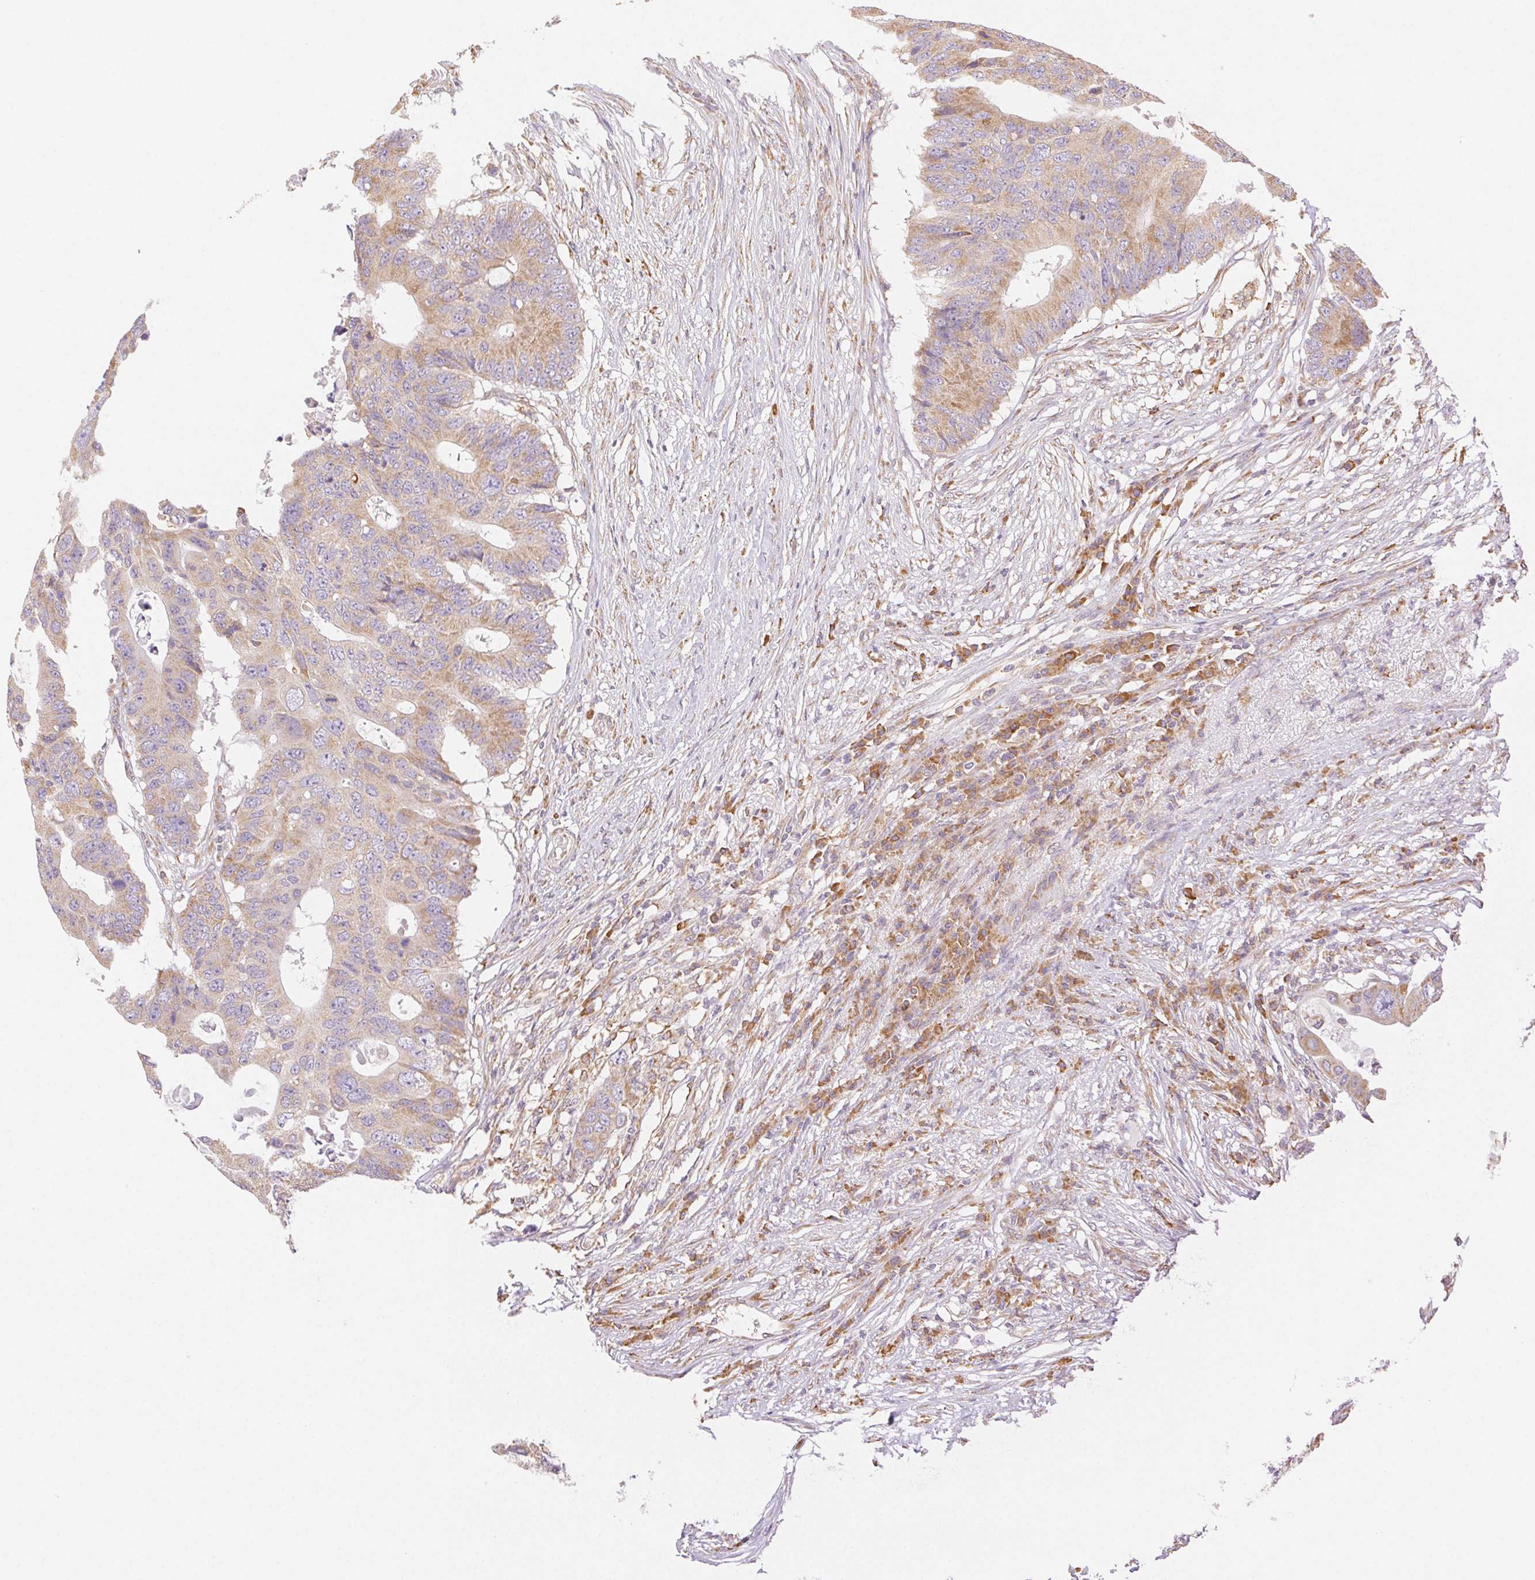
{"staining": {"intensity": "weak", "quantity": ">75%", "location": "cytoplasmic/membranous"}, "tissue": "colorectal cancer", "cell_type": "Tumor cells", "image_type": "cancer", "snomed": [{"axis": "morphology", "description": "Adenocarcinoma, NOS"}, {"axis": "topography", "description": "Colon"}], "caption": "Immunohistochemistry (IHC) staining of colorectal cancer (adenocarcinoma), which displays low levels of weak cytoplasmic/membranous positivity in about >75% of tumor cells indicating weak cytoplasmic/membranous protein expression. The staining was performed using DAB (brown) for protein detection and nuclei were counterstained in hematoxylin (blue).", "gene": "ENTREP1", "patient": {"sex": "male", "age": 71}}